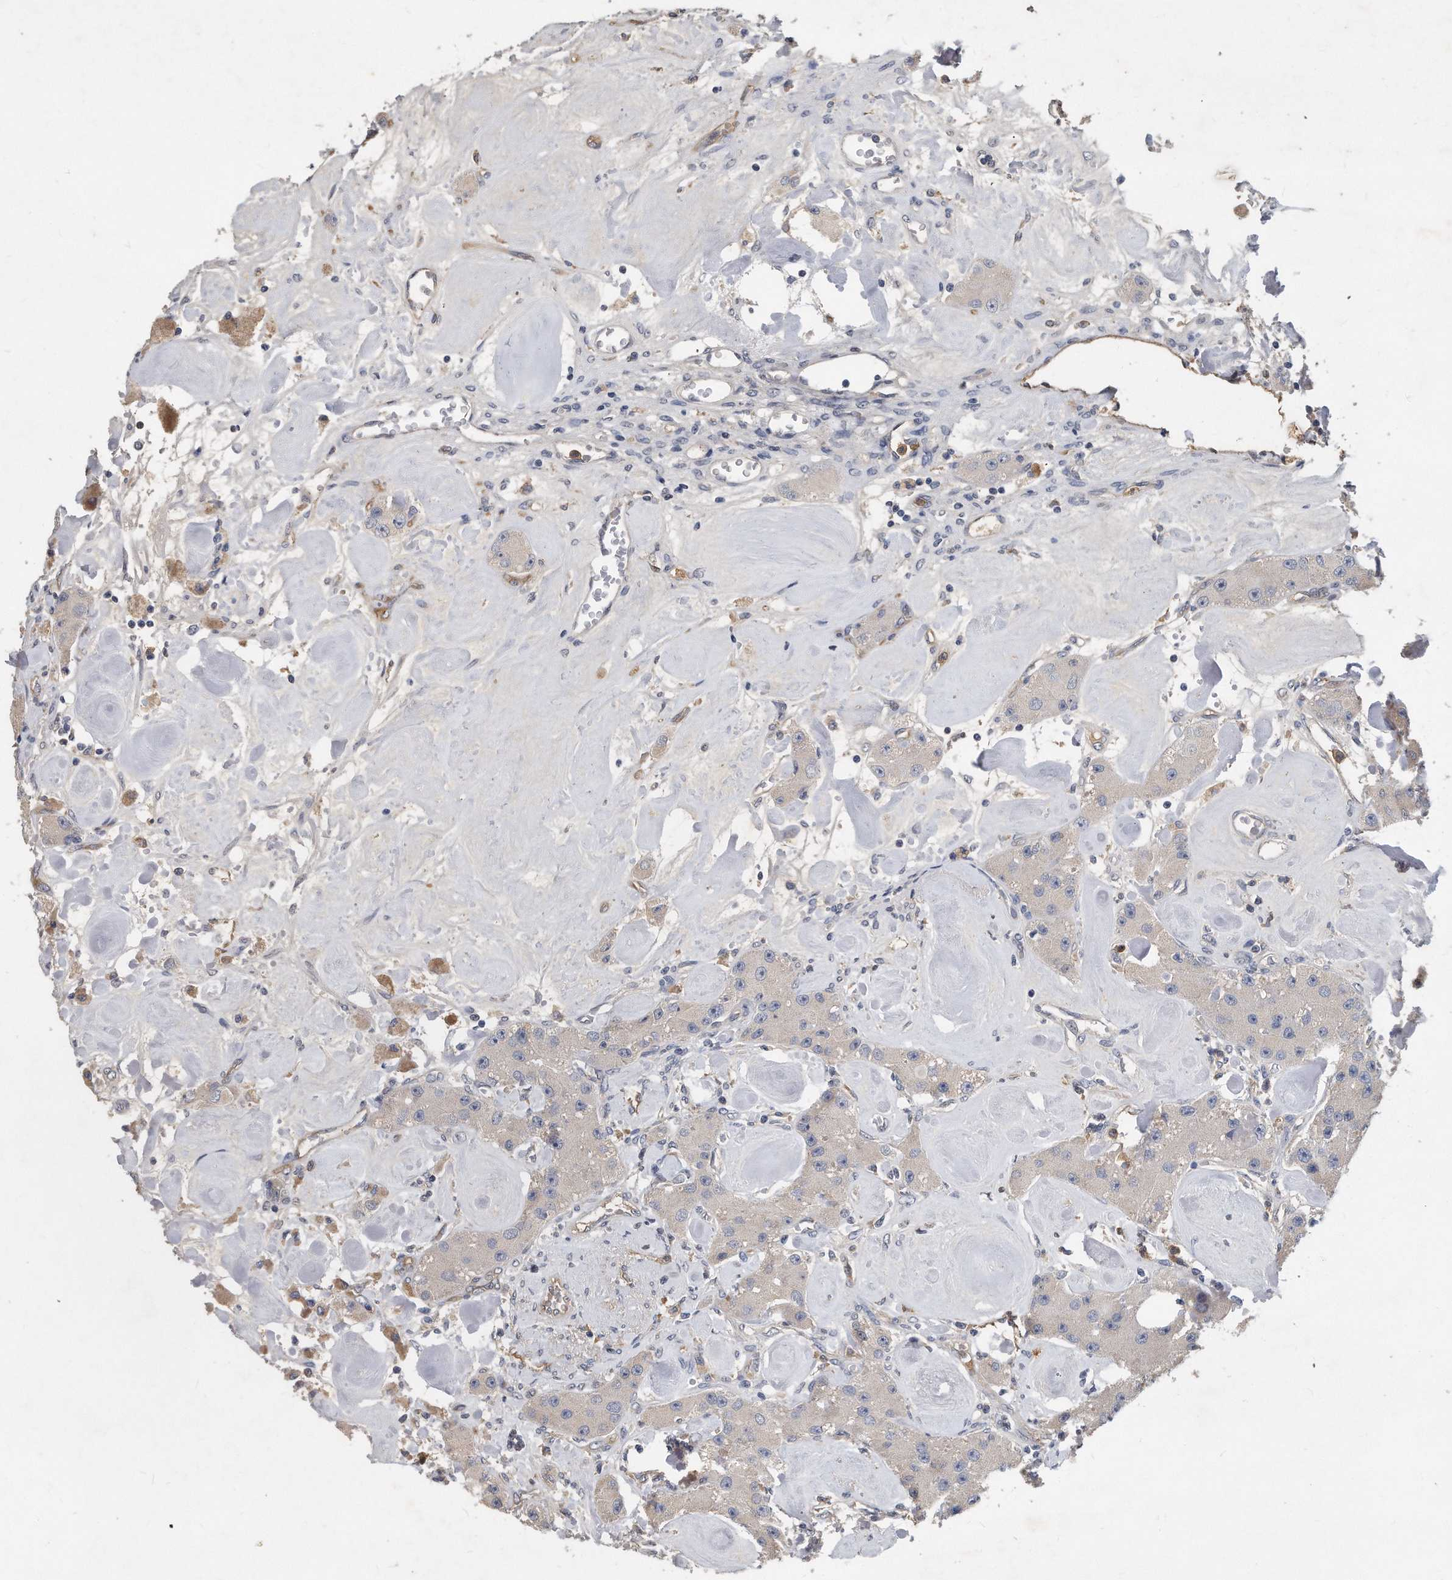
{"staining": {"intensity": "negative", "quantity": "none", "location": "none"}, "tissue": "carcinoid", "cell_type": "Tumor cells", "image_type": "cancer", "snomed": [{"axis": "morphology", "description": "Carcinoid, malignant, NOS"}, {"axis": "topography", "description": "Pancreas"}], "caption": "Protein analysis of carcinoid shows no significant expression in tumor cells.", "gene": "HOMER3", "patient": {"sex": "male", "age": 41}}